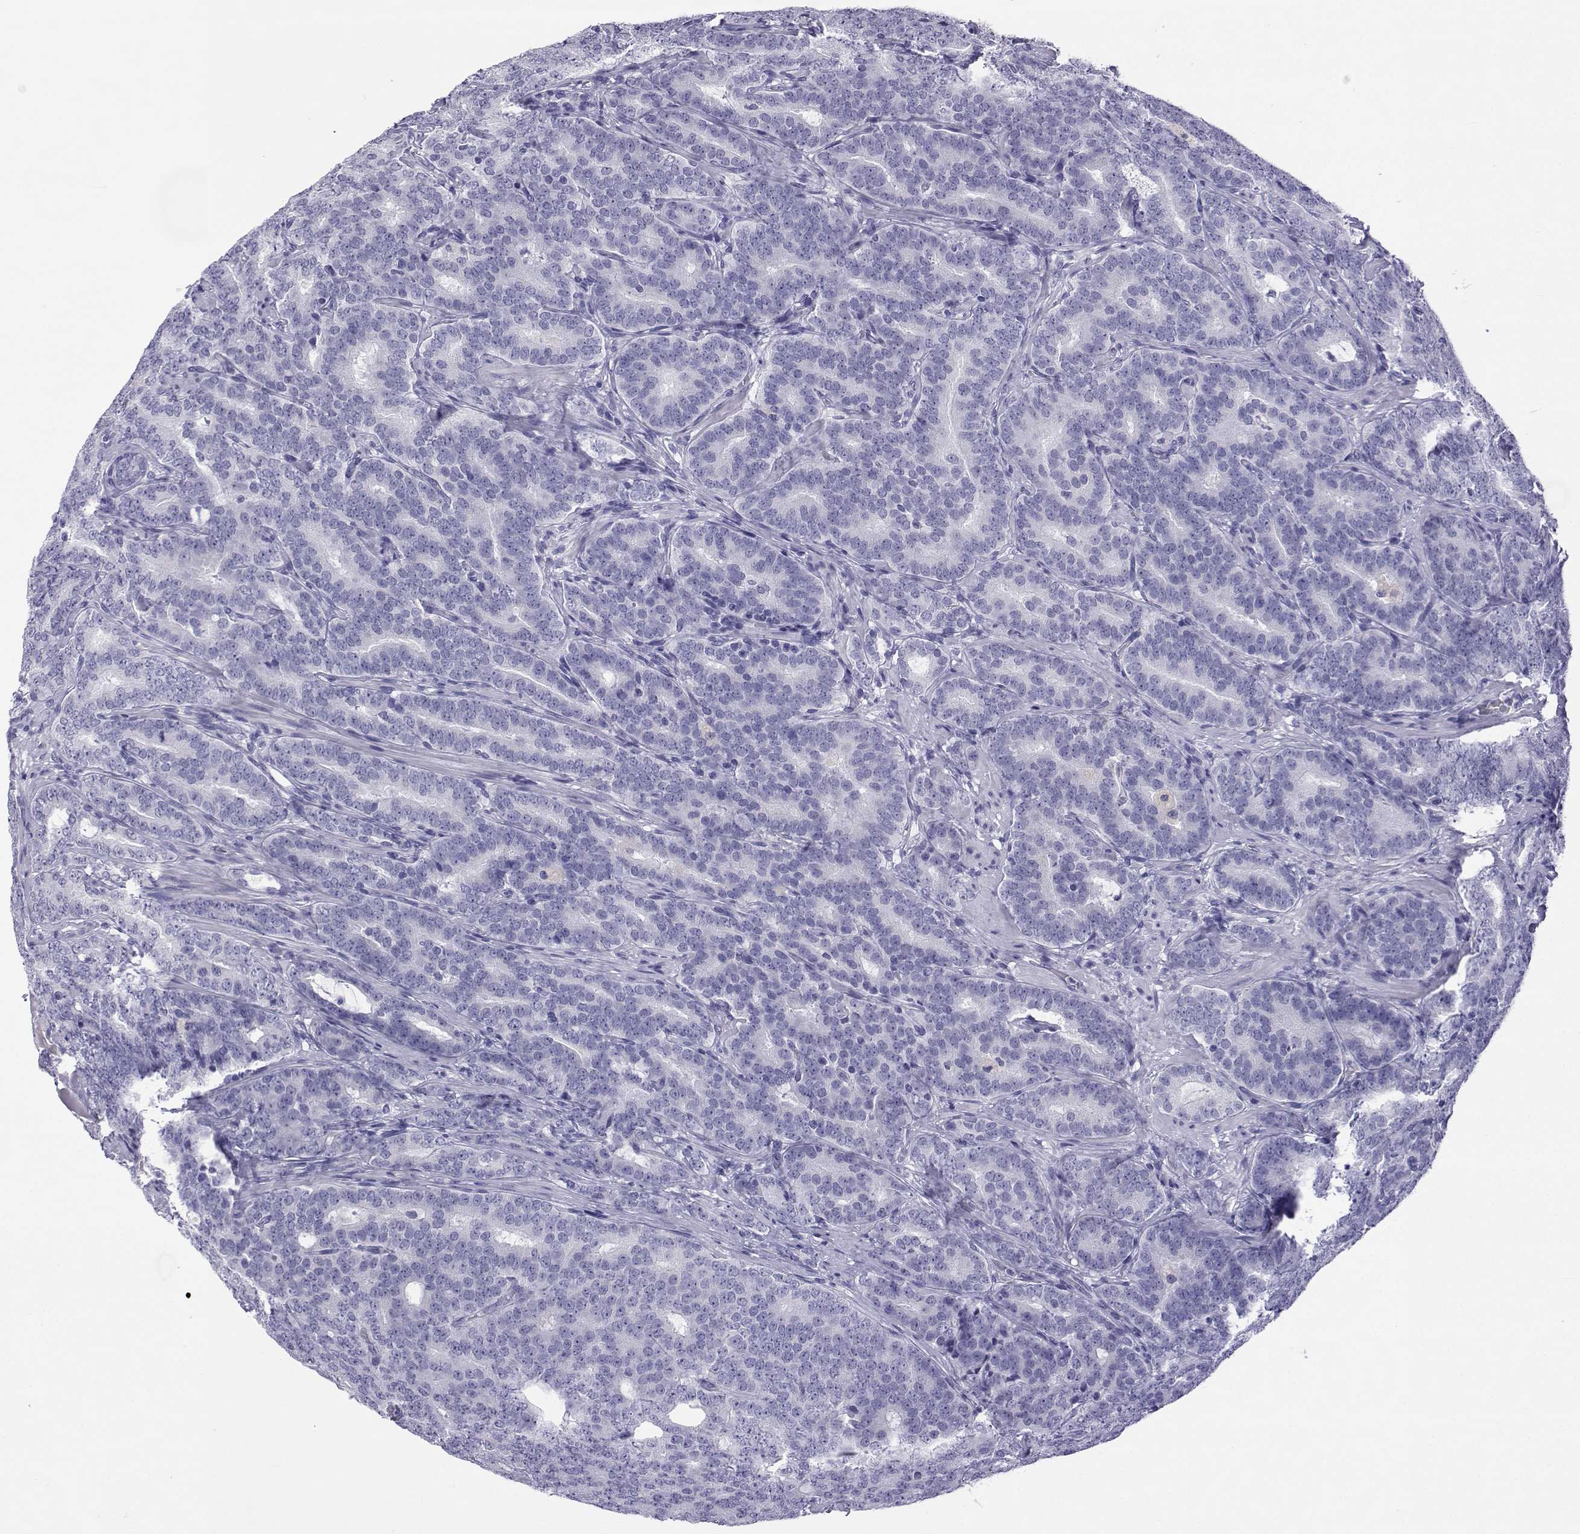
{"staining": {"intensity": "negative", "quantity": "none", "location": "none"}, "tissue": "prostate cancer", "cell_type": "Tumor cells", "image_type": "cancer", "snomed": [{"axis": "morphology", "description": "Adenocarcinoma, NOS"}, {"axis": "topography", "description": "Prostate"}], "caption": "Immunohistochemical staining of human prostate cancer exhibits no significant expression in tumor cells. The staining is performed using DAB (3,3'-diaminobenzidine) brown chromogen with nuclei counter-stained in using hematoxylin.", "gene": "ACTL7A", "patient": {"sex": "male", "age": 71}}